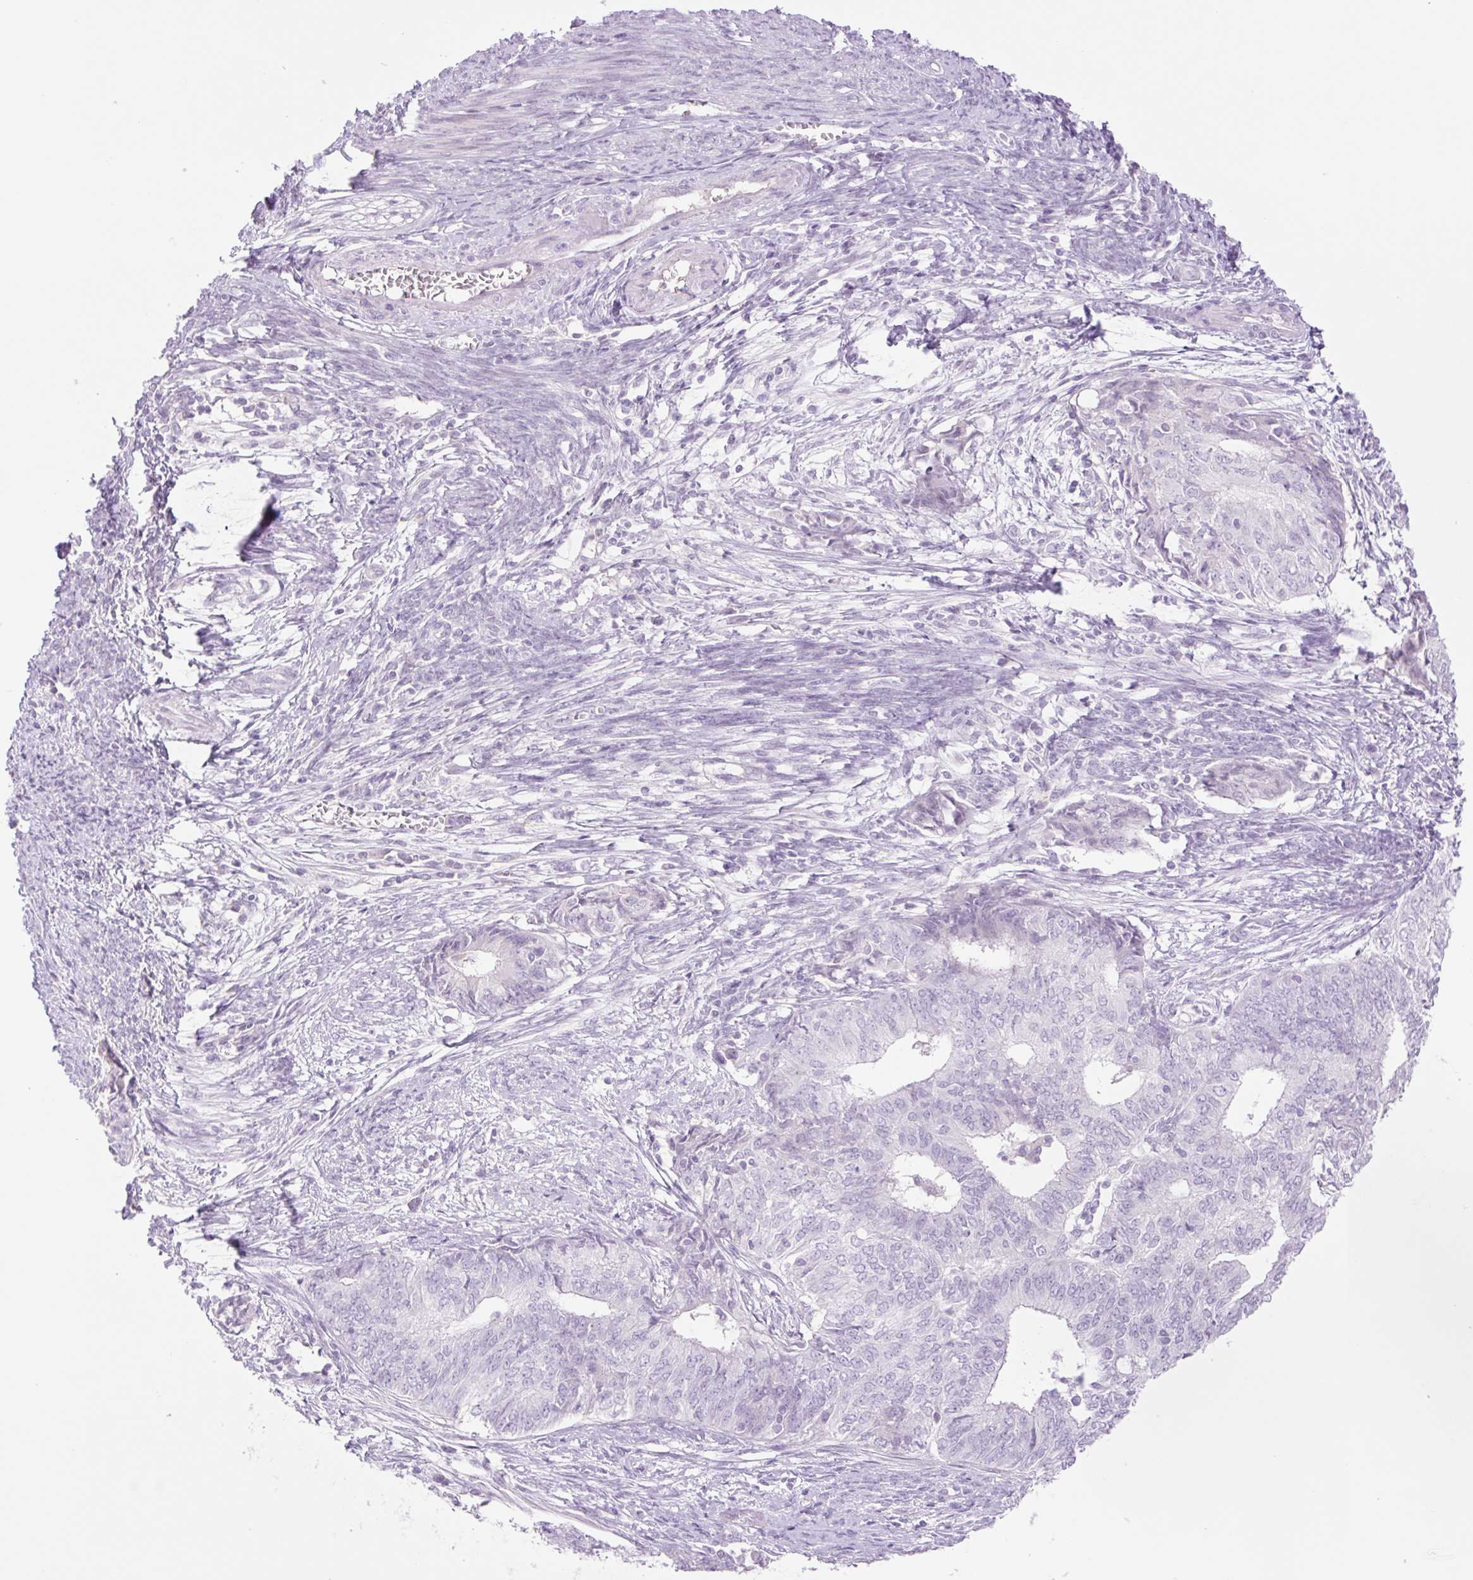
{"staining": {"intensity": "negative", "quantity": "none", "location": "none"}, "tissue": "endometrial cancer", "cell_type": "Tumor cells", "image_type": "cancer", "snomed": [{"axis": "morphology", "description": "Adenocarcinoma, NOS"}, {"axis": "topography", "description": "Endometrium"}], "caption": "Immunohistochemical staining of endometrial cancer reveals no significant staining in tumor cells.", "gene": "TBX15", "patient": {"sex": "female", "age": 62}}